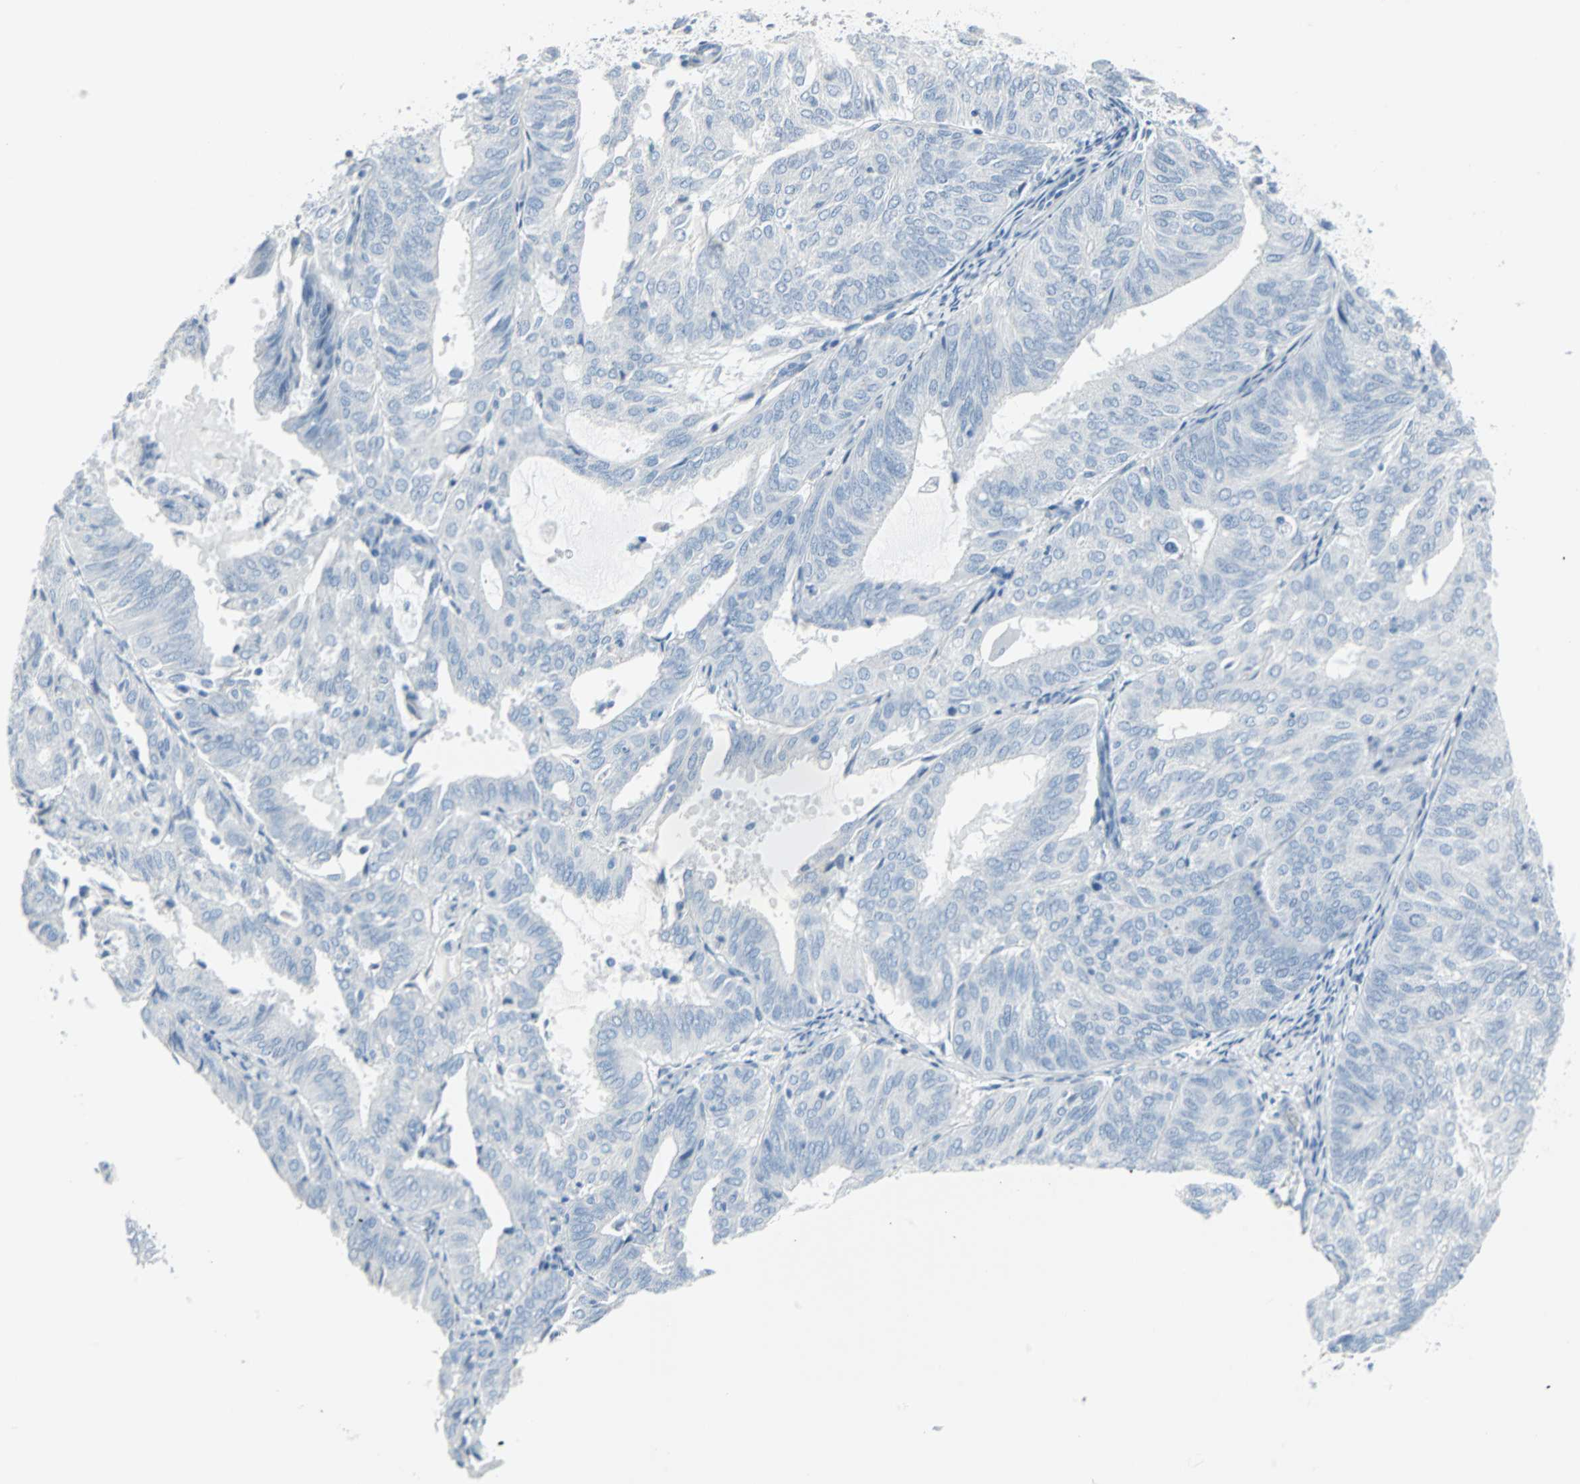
{"staining": {"intensity": "negative", "quantity": "none", "location": "none"}, "tissue": "endometrial cancer", "cell_type": "Tumor cells", "image_type": "cancer", "snomed": [{"axis": "morphology", "description": "Adenocarcinoma, NOS"}, {"axis": "topography", "description": "Uterus"}], "caption": "Tumor cells show no significant positivity in adenocarcinoma (endometrial). Brightfield microscopy of IHC stained with DAB (brown) and hematoxylin (blue), captured at high magnification.", "gene": "STX1A", "patient": {"sex": "female", "age": 60}}